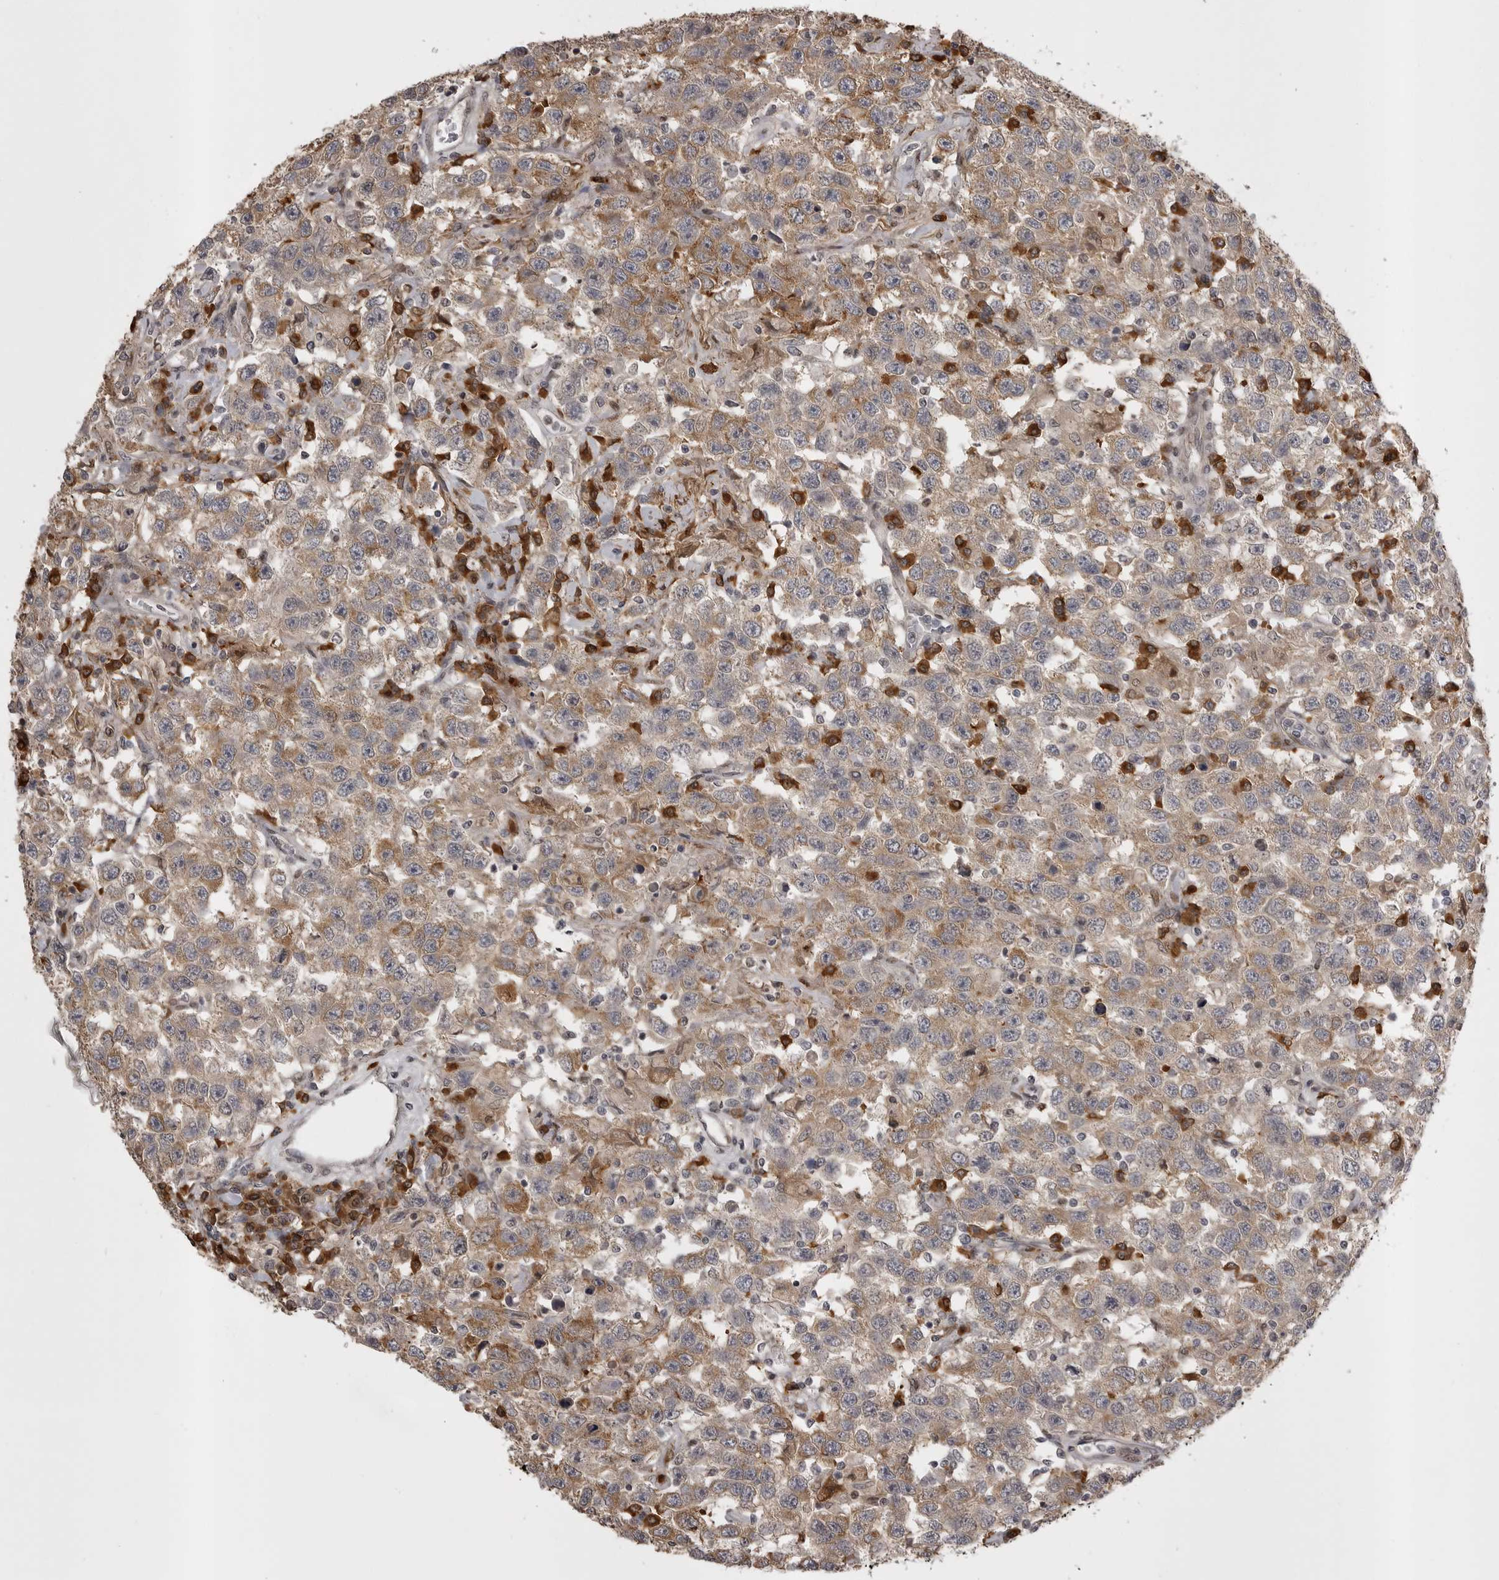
{"staining": {"intensity": "moderate", "quantity": ">75%", "location": "cytoplasmic/membranous"}, "tissue": "testis cancer", "cell_type": "Tumor cells", "image_type": "cancer", "snomed": [{"axis": "morphology", "description": "Seminoma, NOS"}, {"axis": "topography", "description": "Testis"}], "caption": "Protein expression analysis of human seminoma (testis) reveals moderate cytoplasmic/membranous positivity in approximately >75% of tumor cells.", "gene": "SNX16", "patient": {"sex": "male", "age": 41}}